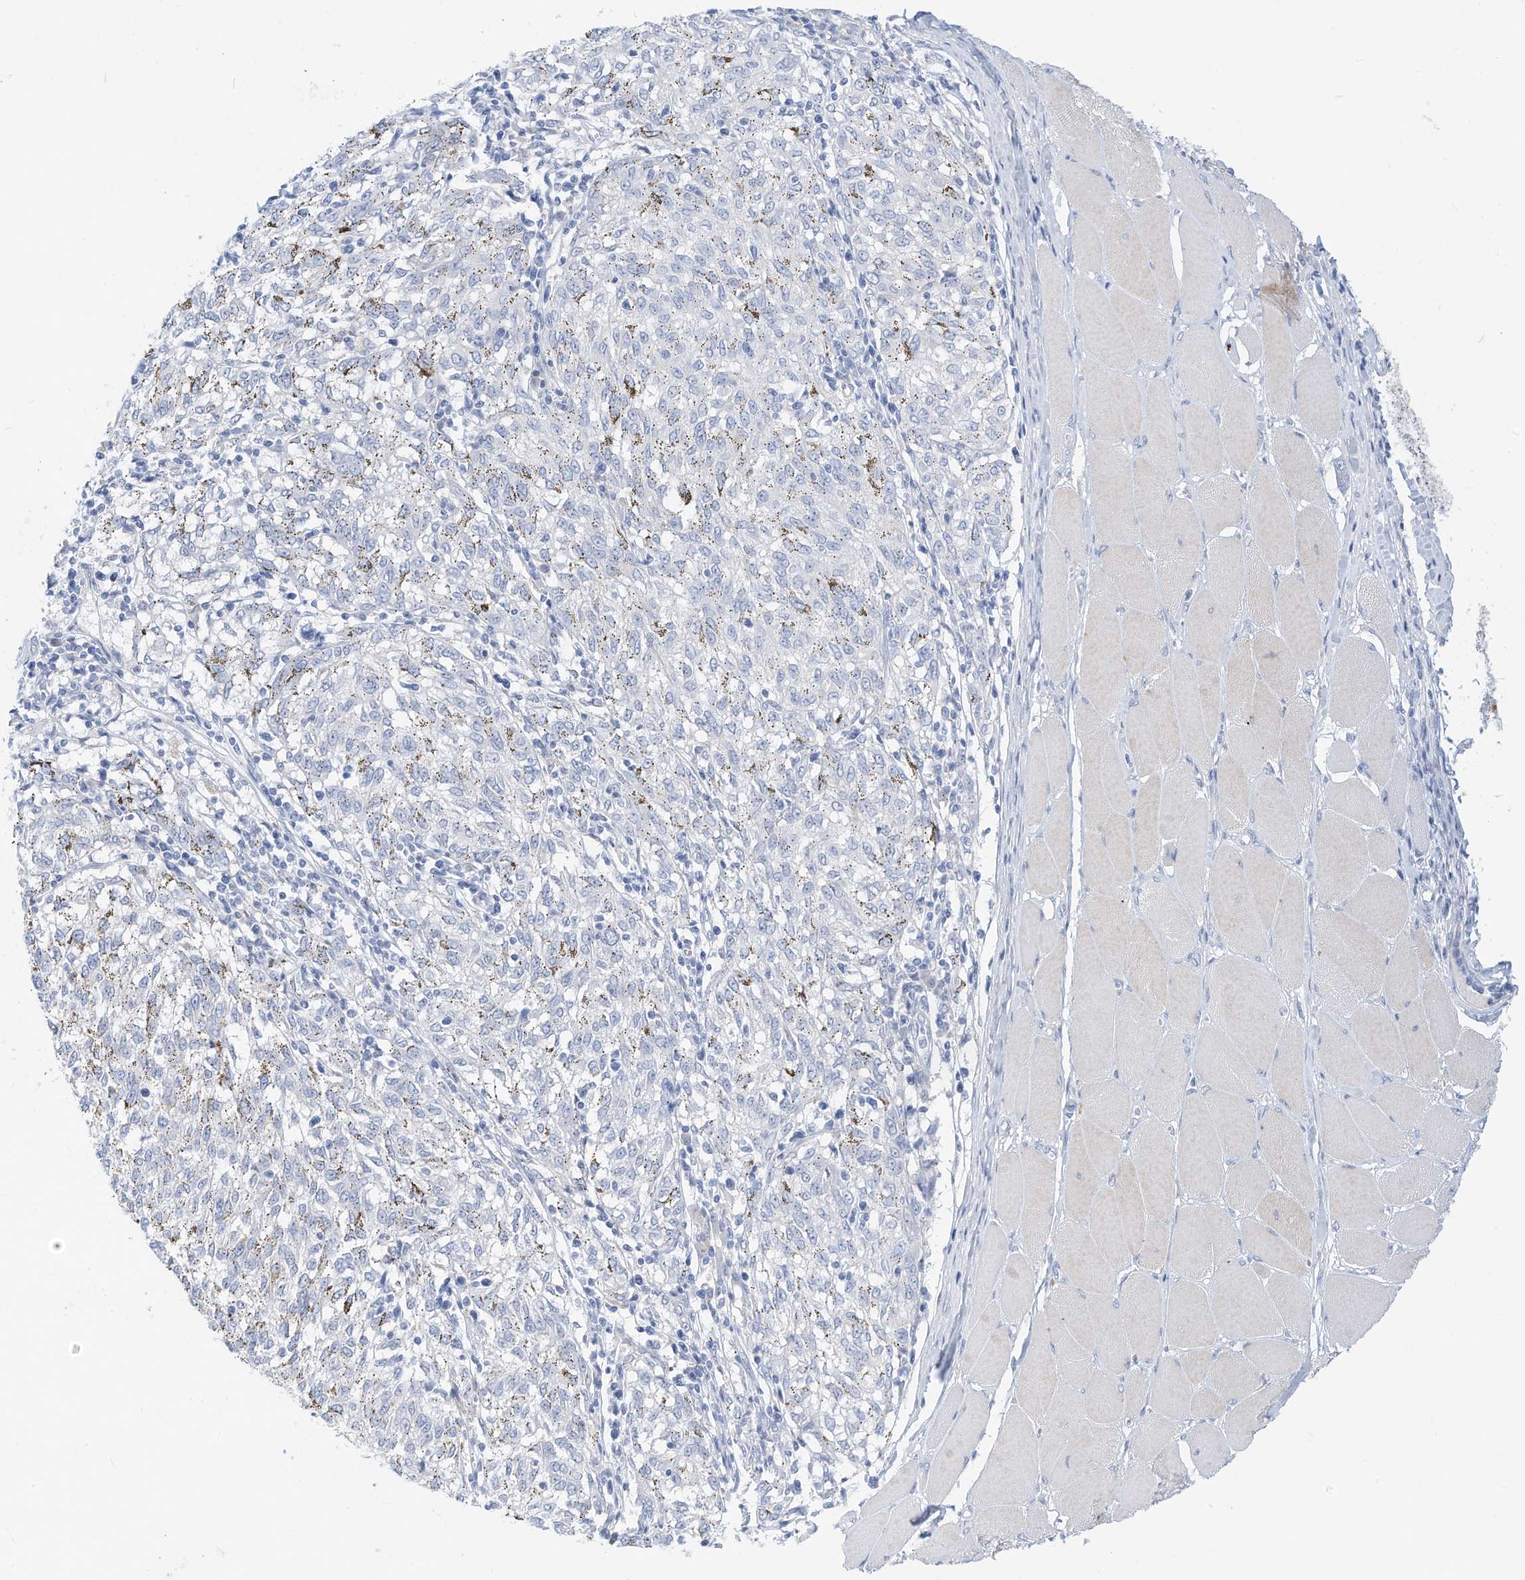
{"staining": {"intensity": "negative", "quantity": "none", "location": "none"}, "tissue": "melanoma", "cell_type": "Tumor cells", "image_type": "cancer", "snomed": [{"axis": "morphology", "description": "Malignant melanoma, NOS"}, {"axis": "topography", "description": "Skin"}], "caption": "This is a image of immunohistochemistry staining of melanoma, which shows no expression in tumor cells.", "gene": "SPOCD1", "patient": {"sex": "female", "age": 72}}